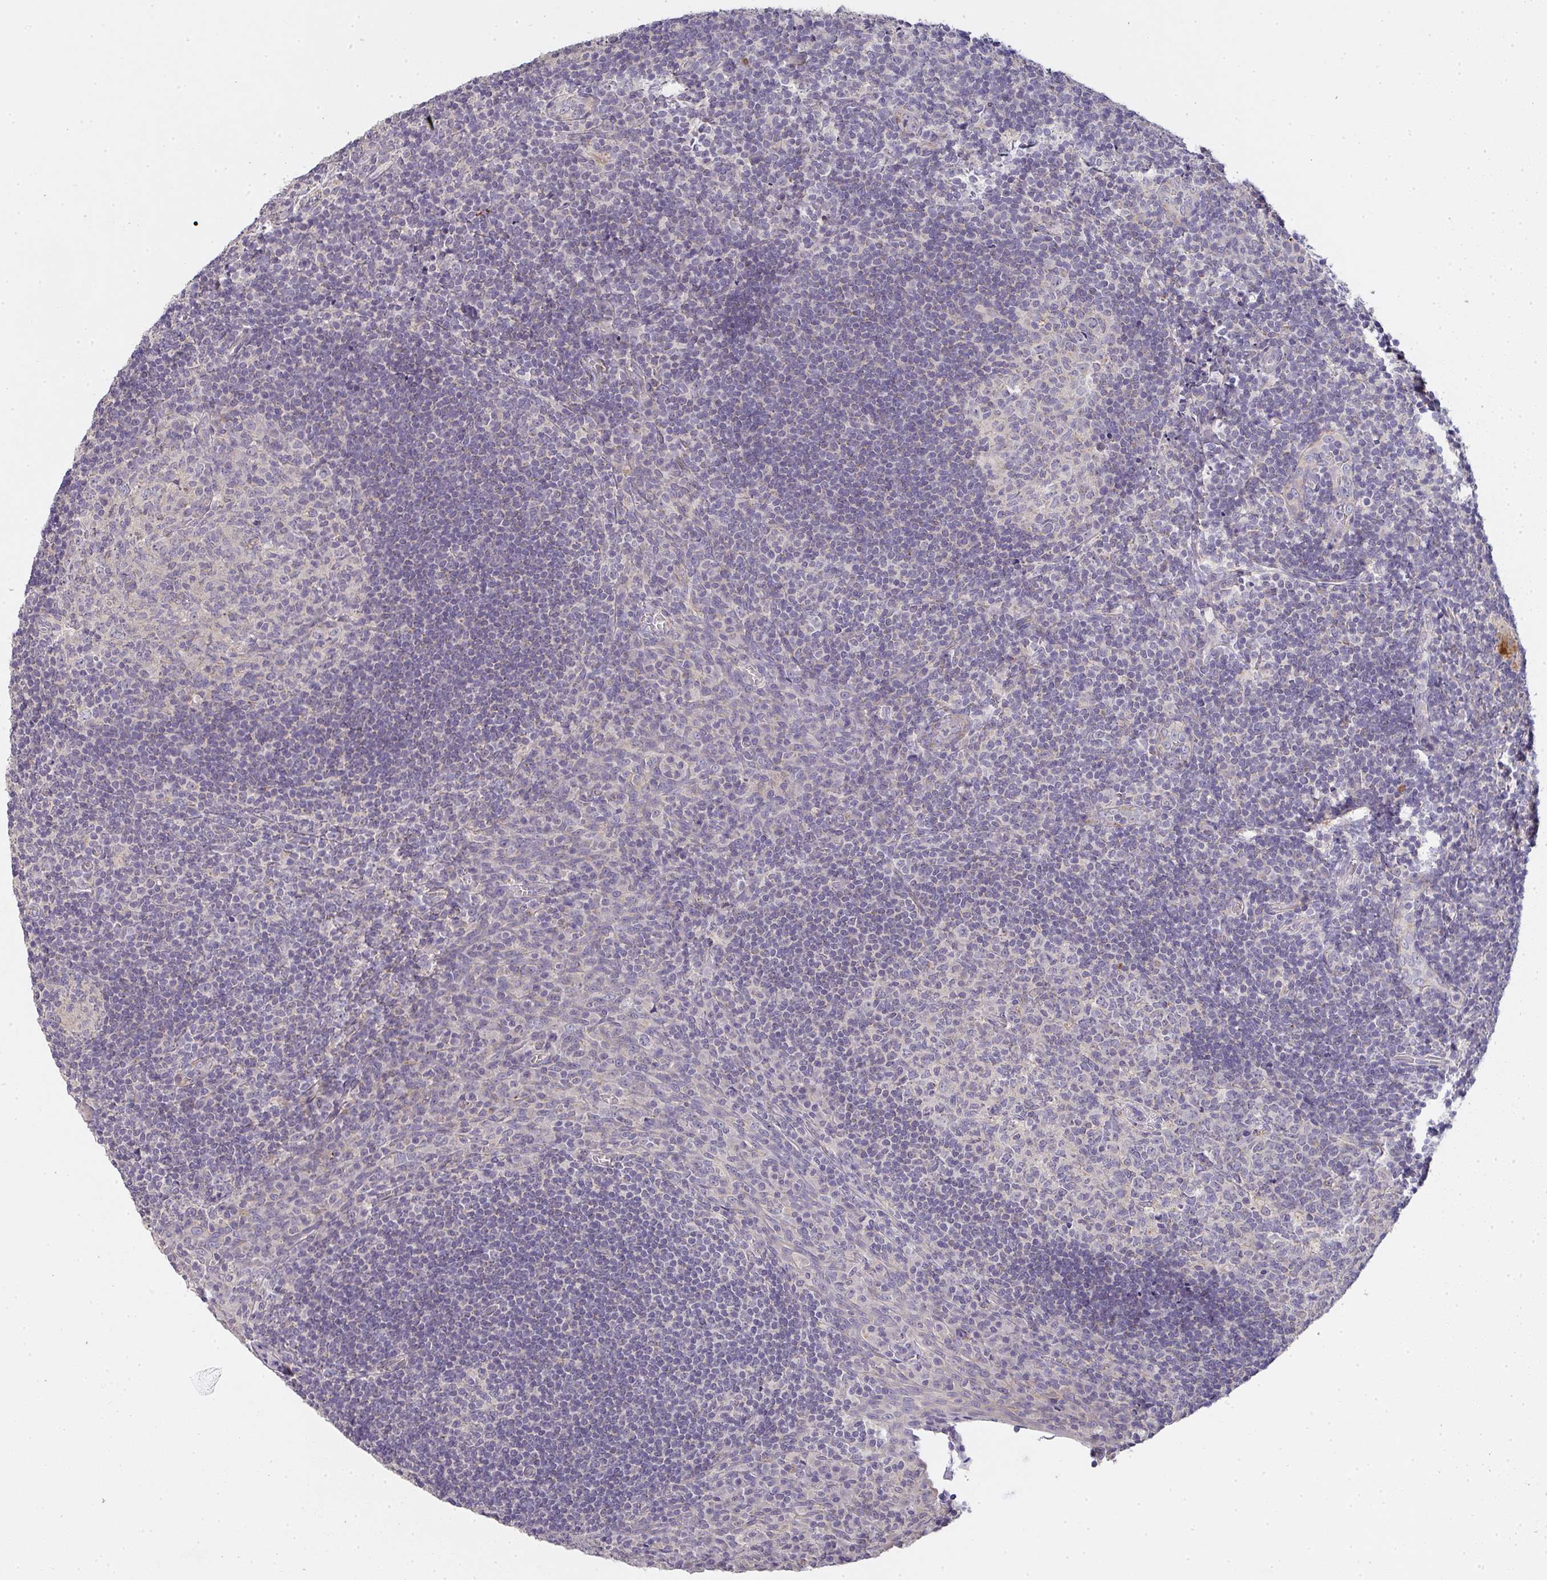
{"staining": {"intensity": "moderate", "quantity": "<25%", "location": "cytoplasmic/membranous"}, "tissue": "tonsil", "cell_type": "Germinal center cells", "image_type": "normal", "snomed": [{"axis": "morphology", "description": "Normal tissue, NOS"}, {"axis": "topography", "description": "Tonsil"}], "caption": "An immunohistochemistry (IHC) micrograph of unremarkable tissue is shown. Protein staining in brown shows moderate cytoplasmic/membranous positivity in tonsil within germinal center cells. (DAB (3,3'-diaminobenzidine) = brown stain, brightfield microscopy at high magnification).", "gene": "TMEM219", "patient": {"sex": "male", "age": 17}}